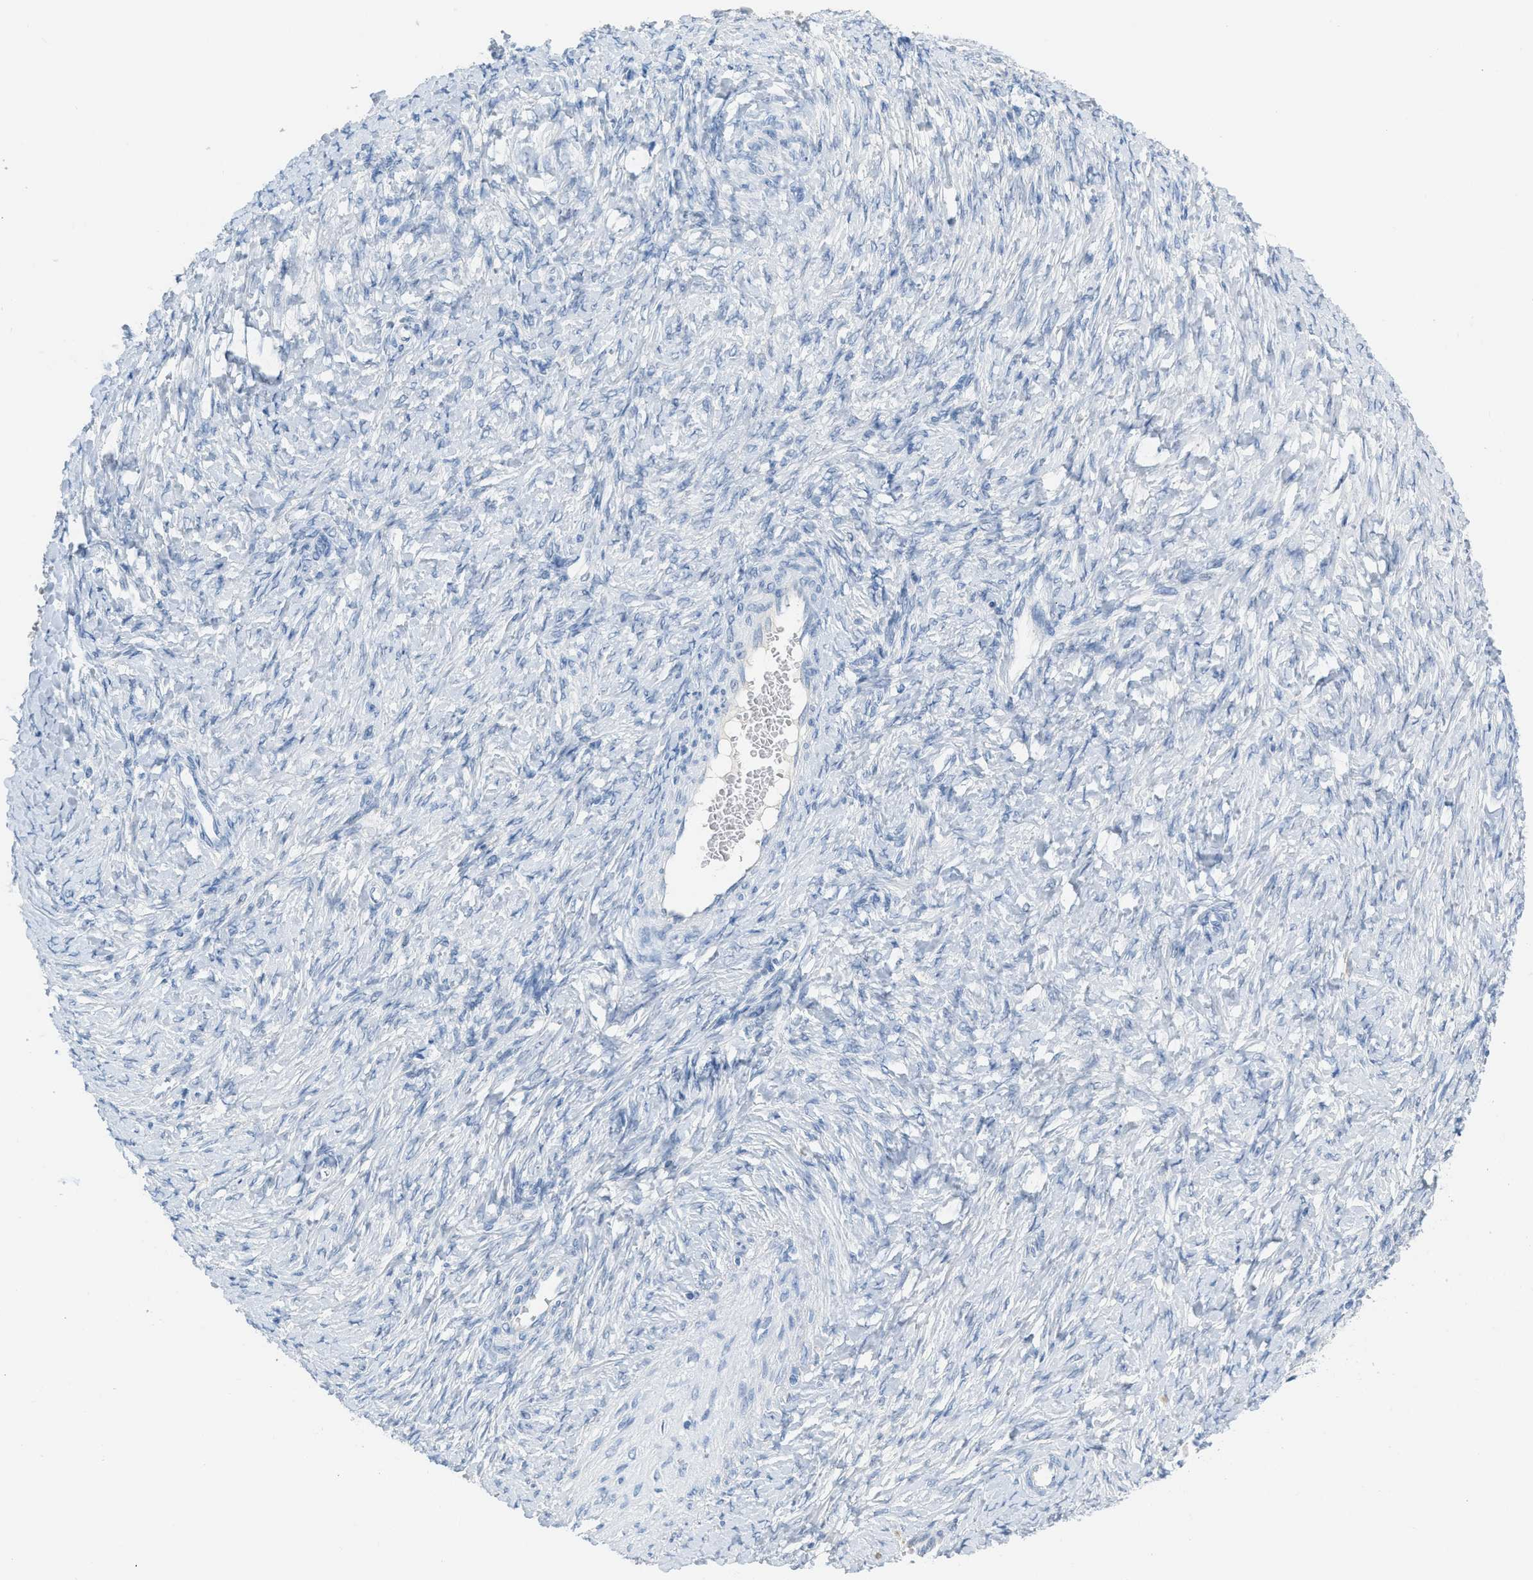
{"staining": {"intensity": "negative", "quantity": "none", "location": "none"}, "tissue": "ovarian cancer", "cell_type": "Tumor cells", "image_type": "cancer", "snomed": [{"axis": "morphology", "description": "Carcinoma, NOS"}, {"axis": "morphology", "description": "Cystadenocarcinoma, serous, NOS"}, {"axis": "topography", "description": "Ovary"}], "caption": "Immunohistochemical staining of human ovarian cancer reveals no significant expression in tumor cells.", "gene": "HSF2", "patient": {"sex": "female", "age": 69}}